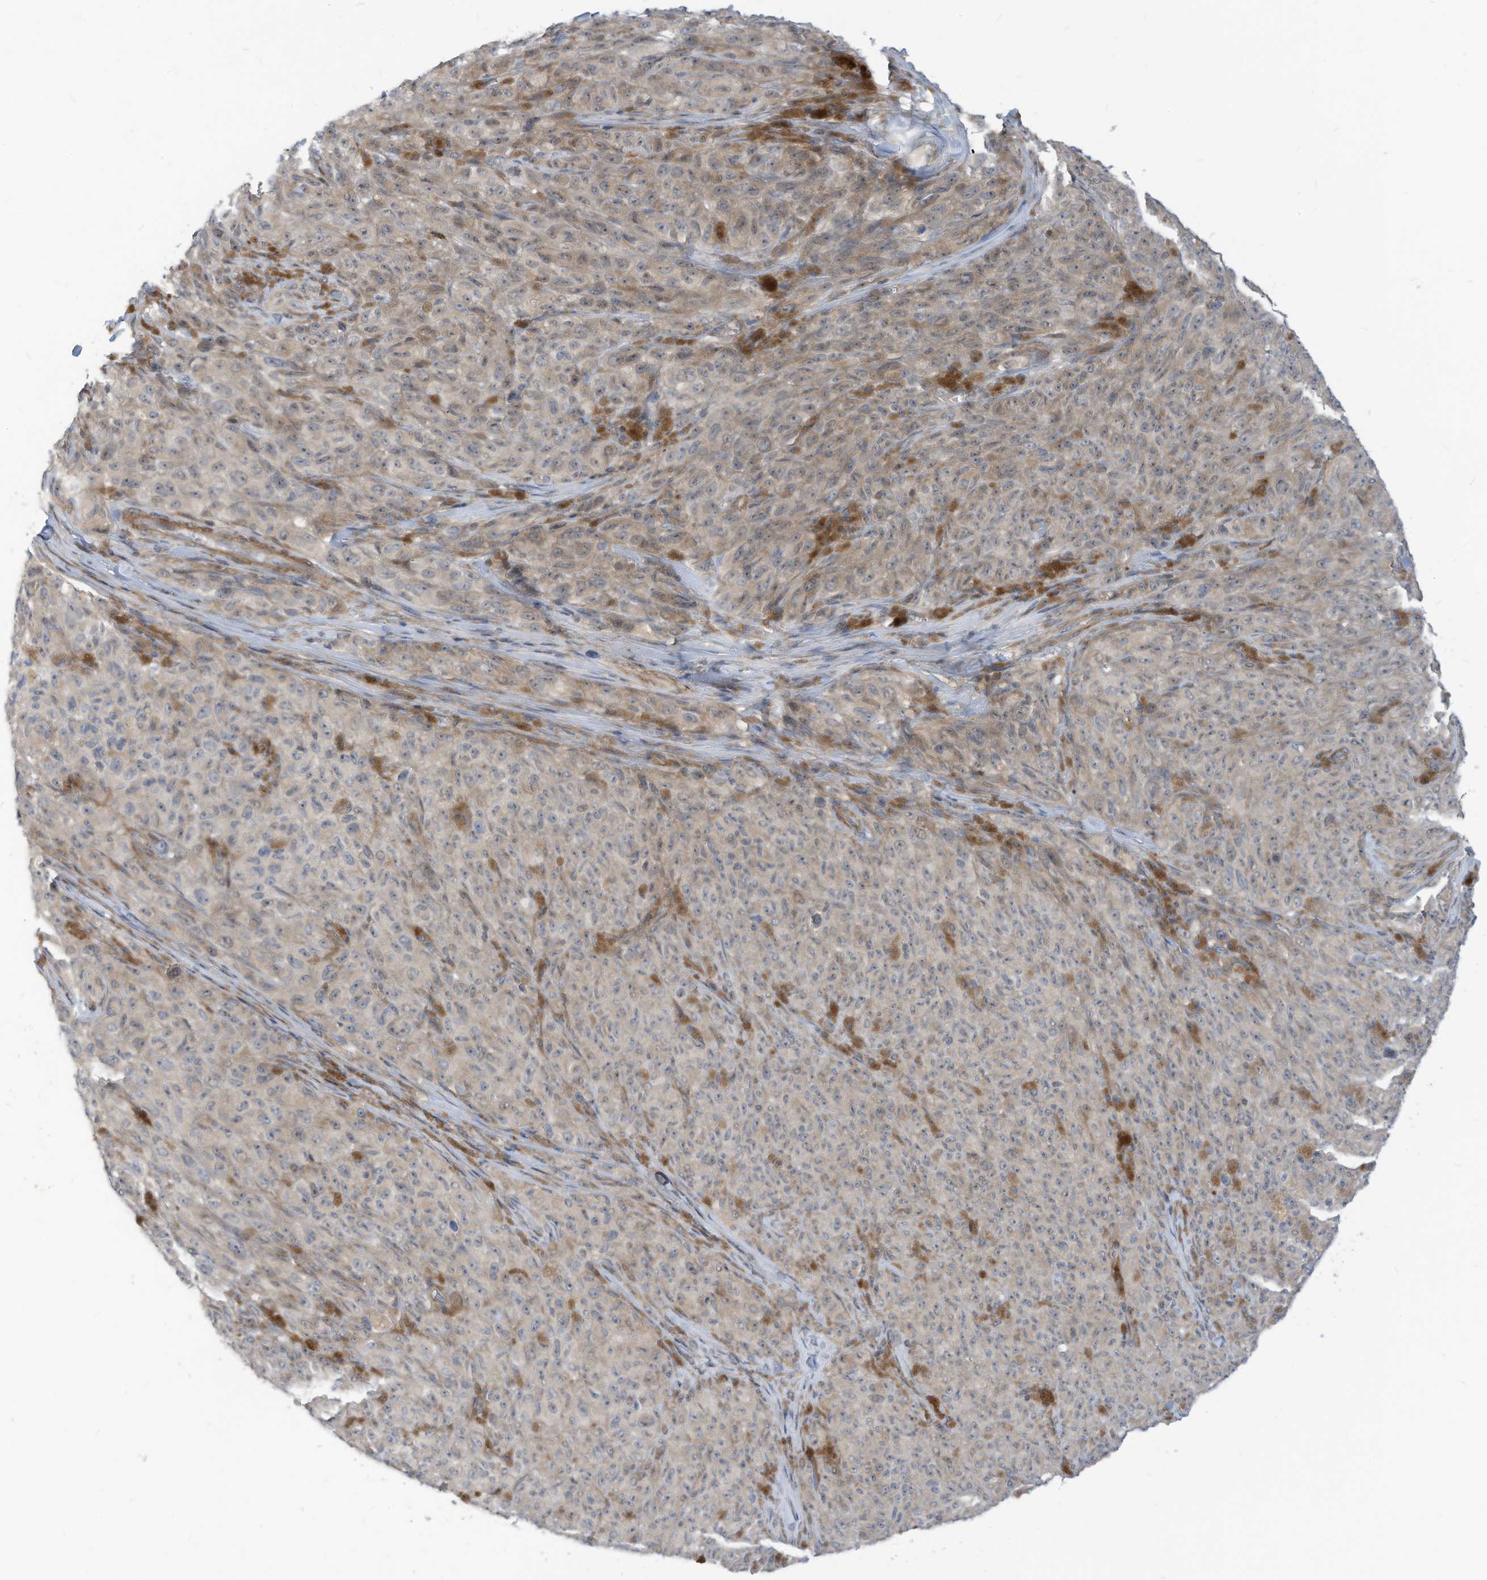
{"staining": {"intensity": "weak", "quantity": "<25%", "location": "cytoplasmic/membranous"}, "tissue": "melanoma", "cell_type": "Tumor cells", "image_type": "cancer", "snomed": [{"axis": "morphology", "description": "Malignant melanoma, NOS"}, {"axis": "topography", "description": "Skin"}], "caption": "DAB (3,3'-diaminobenzidine) immunohistochemical staining of melanoma displays no significant staining in tumor cells.", "gene": "GPATCH3", "patient": {"sex": "female", "age": 82}}